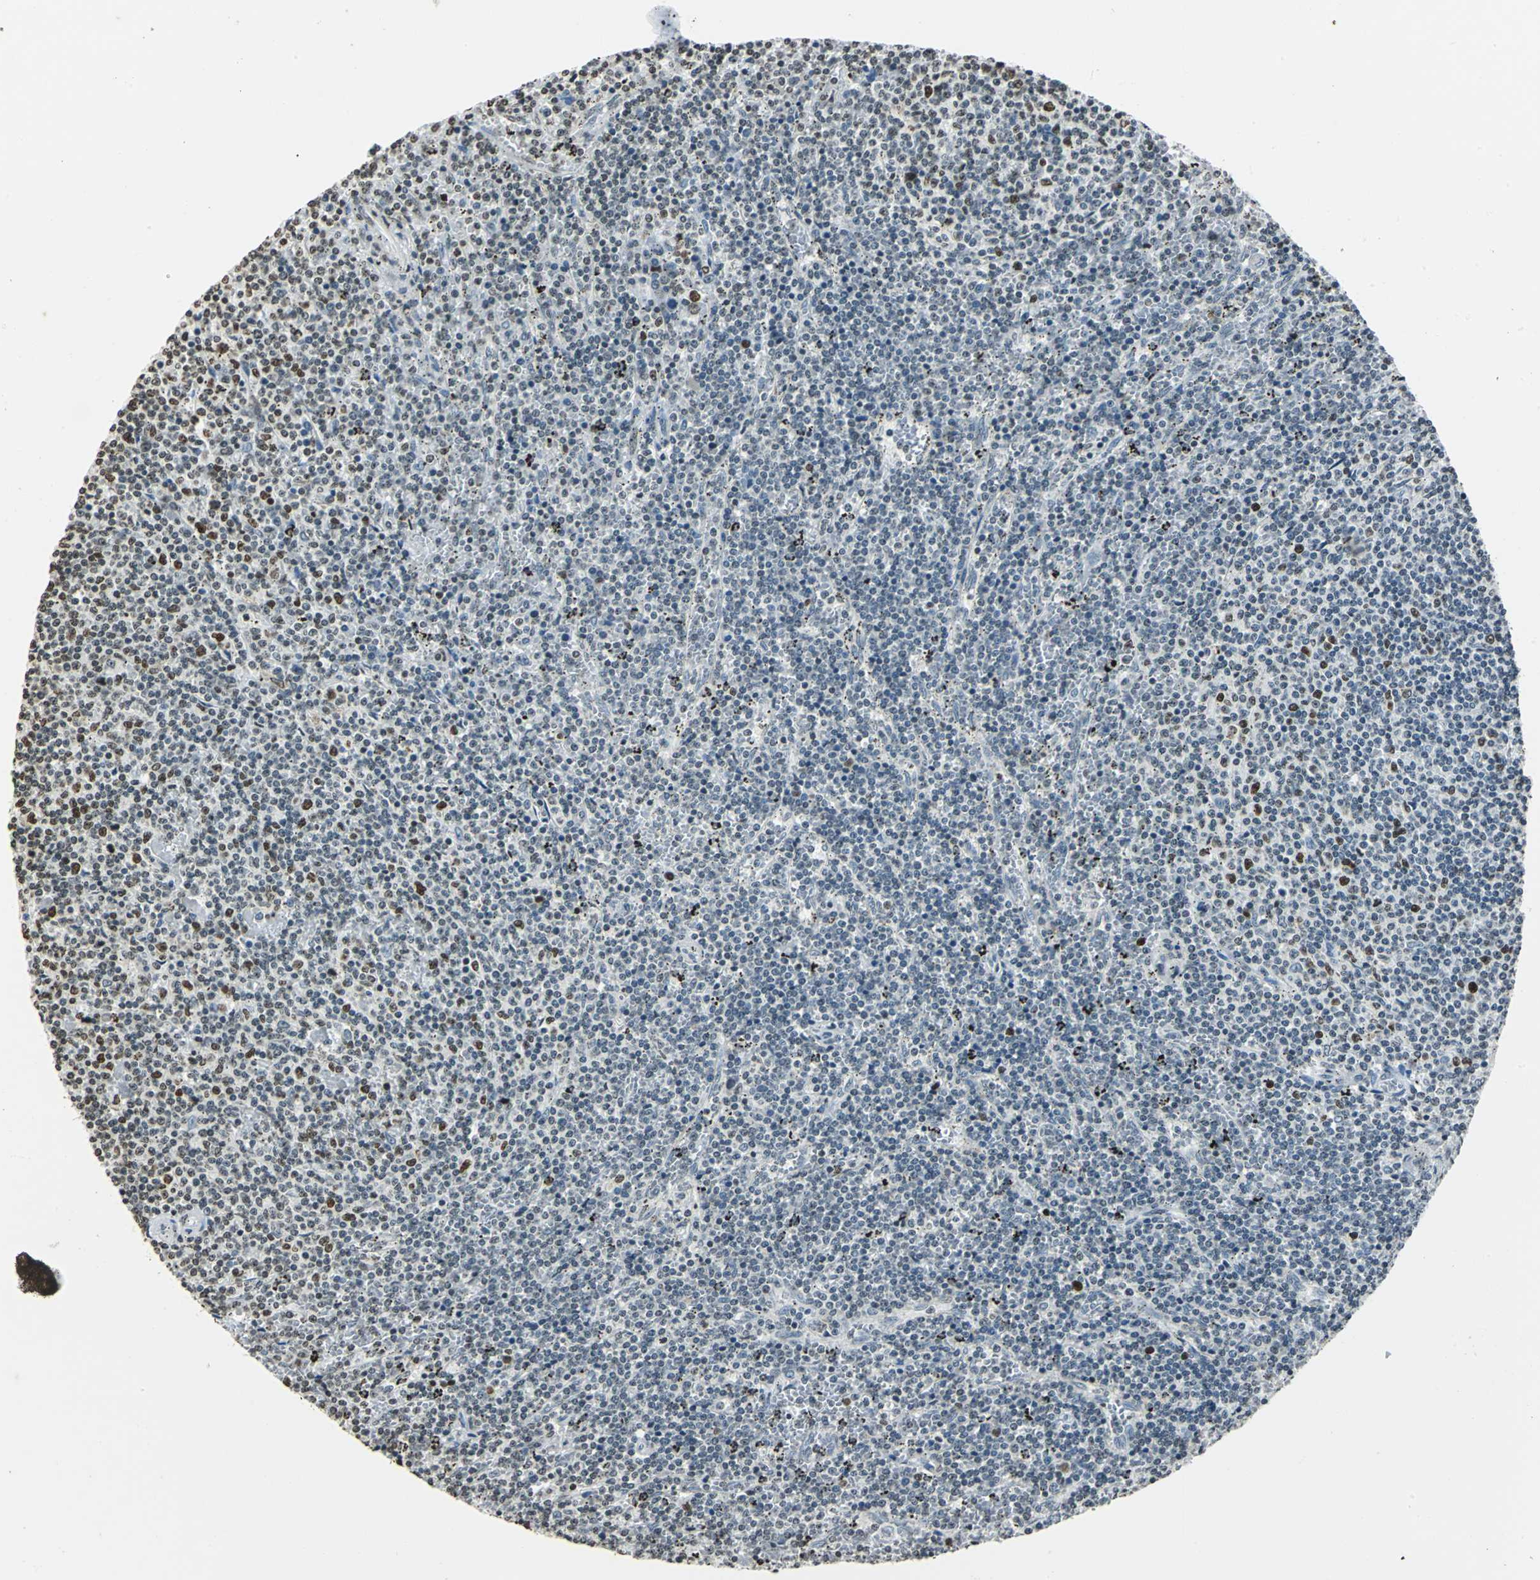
{"staining": {"intensity": "strong", "quantity": "<25%", "location": "nuclear"}, "tissue": "lymphoma", "cell_type": "Tumor cells", "image_type": "cancer", "snomed": [{"axis": "morphology", "description": "Malignant lymphoma, non-Hodgkin's type, Low grade"}, {"axis": "topography", "description": "Spleen"}], "caption": "This is an image of IHC staining of lymphoma, which shows strong positivity in the nuclear of tumor cells.", "gene": "MCM4", "patient": {"sex": "female", "age": 50}}